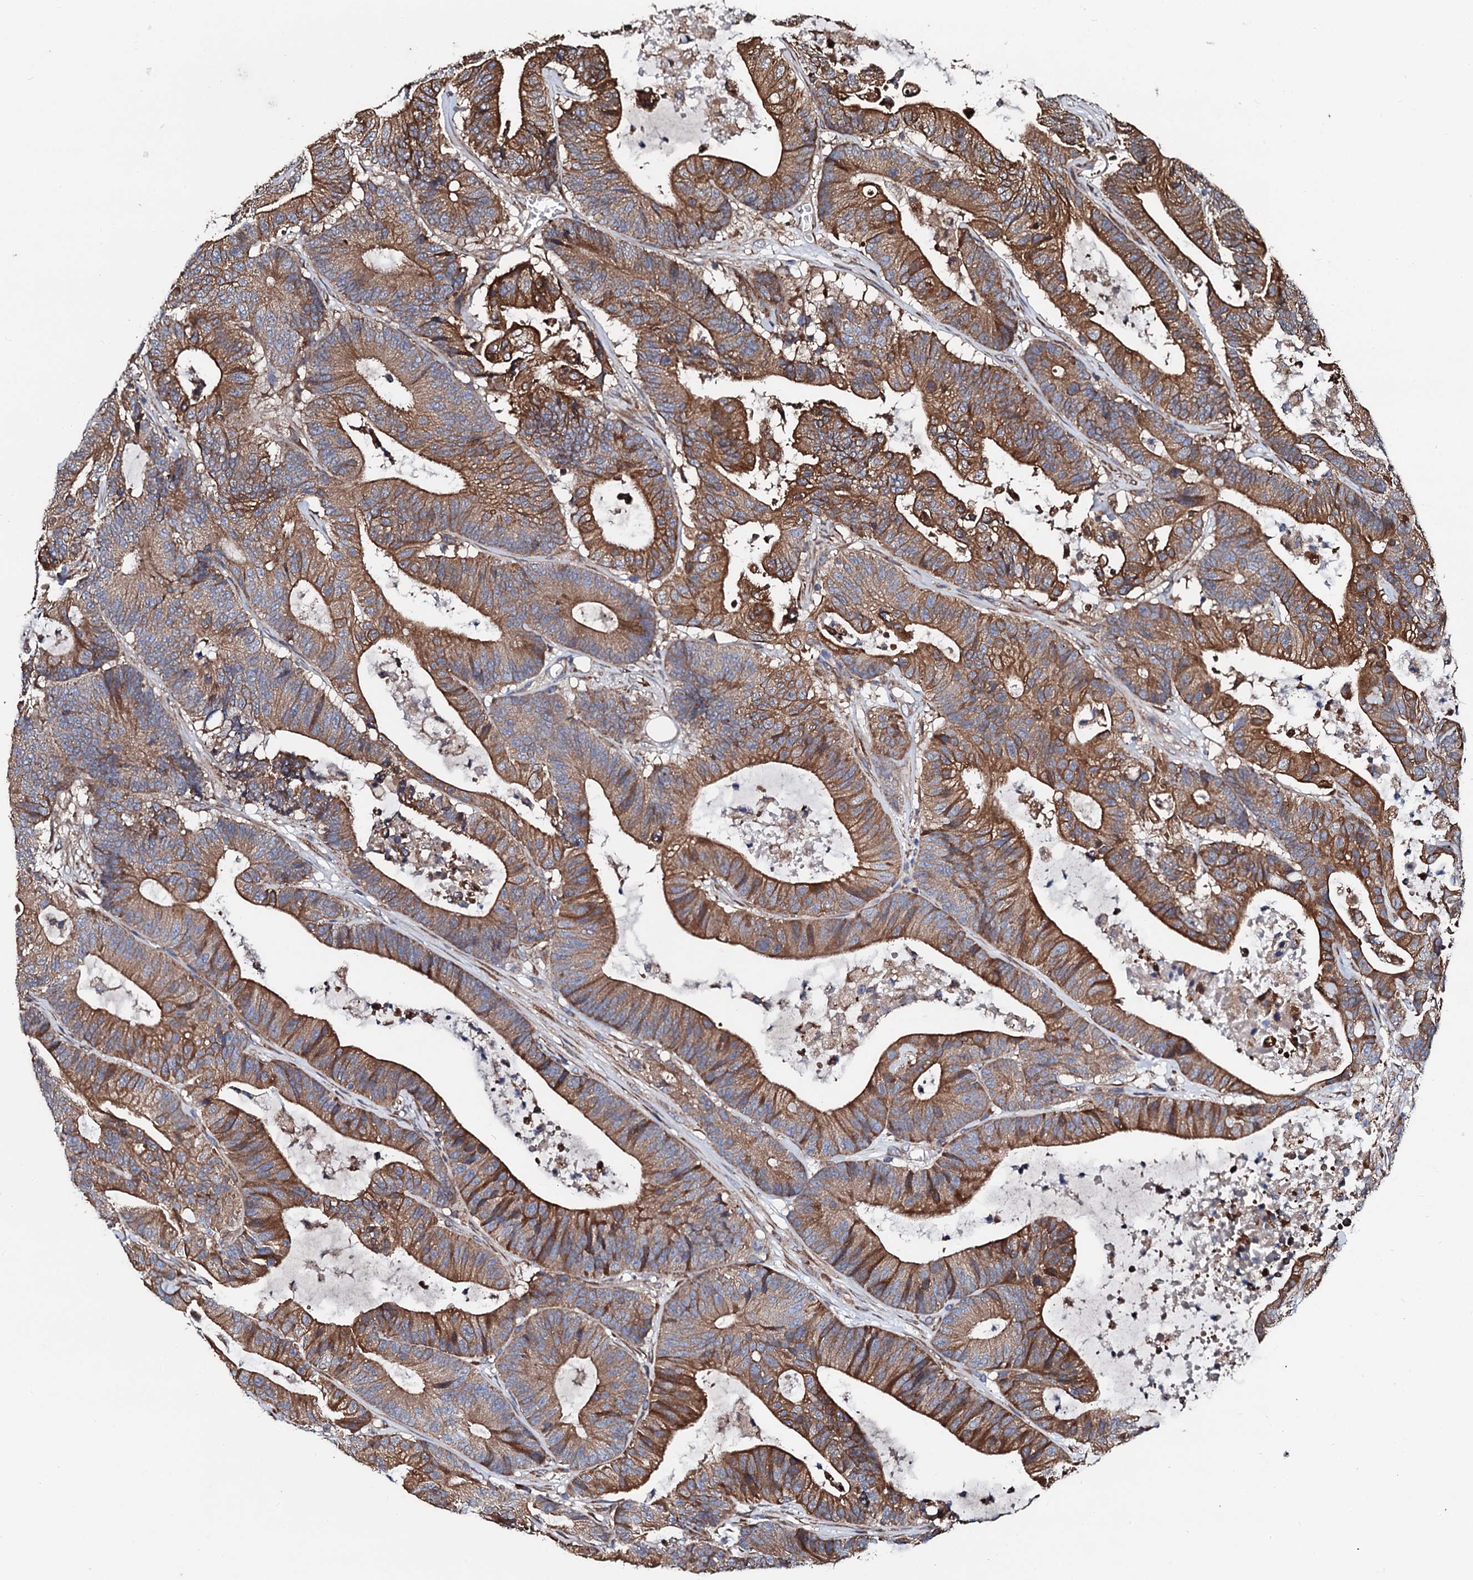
{"staining": {"intensity": "moderate", "quantity": ">75%", "location": "cytoplasmic/membranous"}, "tissue": "colorectal cancer", "cell_type": "Tumor cells", "image_type": "cancer", "snomed": [{"axis": "morphology", "description": "Adenocarcinoma, NOS"}, {"axis": "topography", "description": "Colon"}], "caption": "High-magnification brightfield microscopy of adenocarcinoma (colorectal) stained with DAB (3,3'-diaminobenzidine) (brown) and counterstained with hematoxylin (blue). tumor cells exhibit moderate cytoplasmic/membranous positivity is seen in approximately>75% of cells. The staining is performed using DAB (3,3'-diaminobenzidine) brown chromogen to label protein expression. The nuclei are counter-stained blue using hematoxylin.", "gene": "CKAP5", "patient": {"sex": "female", "age": 84}}